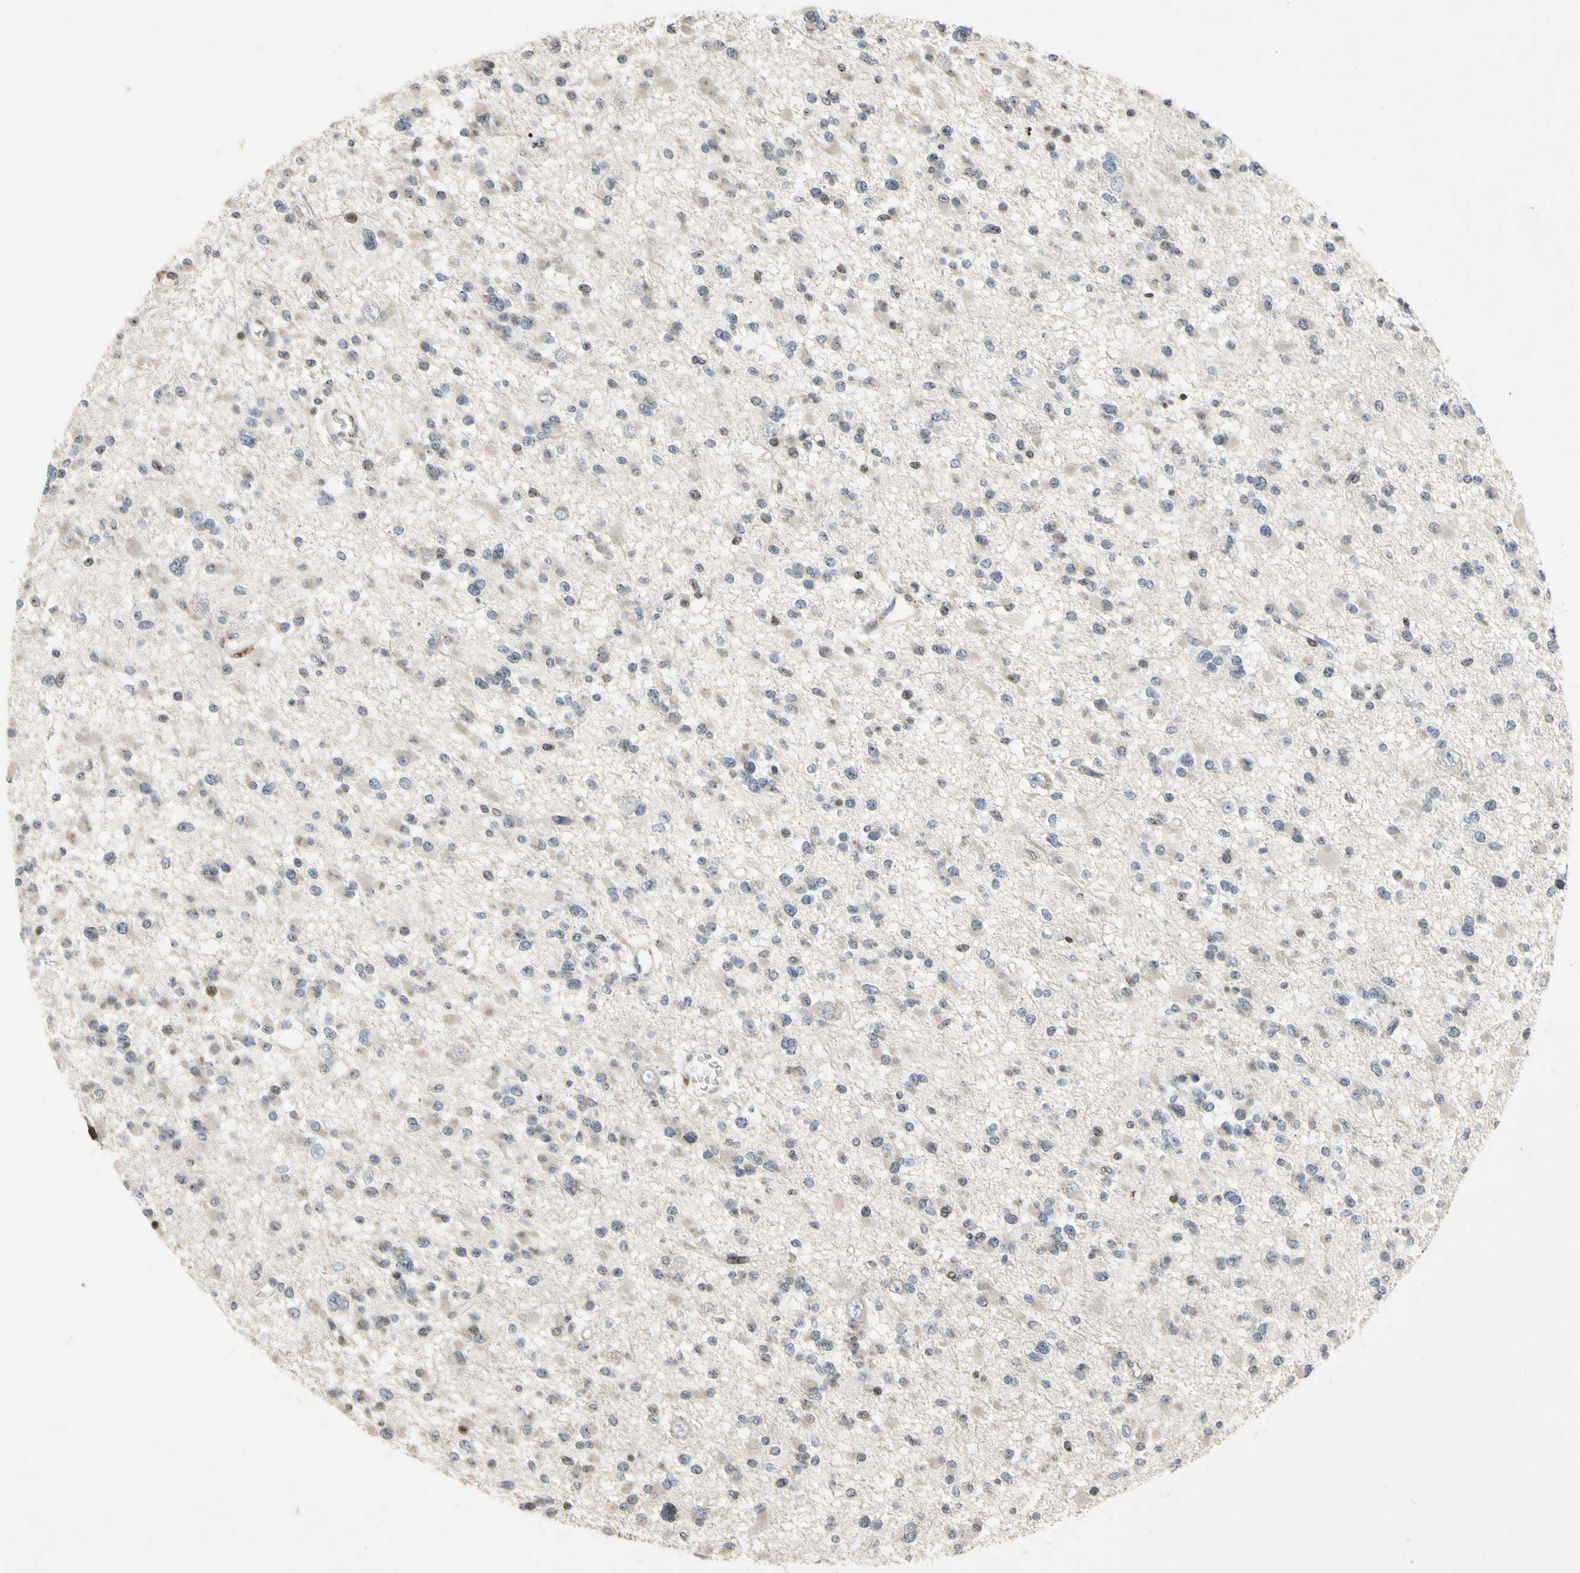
{"staining": {"intensity": "weak", "quantity": "<25%", "location": "cytoplasmic/membranous"}, "tissue": "glioma", "cell_type": "Tumor cells", "image_type": "cancer", "snomed": [{"axis": "morphology", "description": "Glioma, malignant, Low grade"}, {"axis": "topography", "description": "Brain"}], "caption": "Image shows no significant protein expression in tumor cells of glioma.", "gene": "ARG1", "patient": {"sex": "female", "age": 22}}